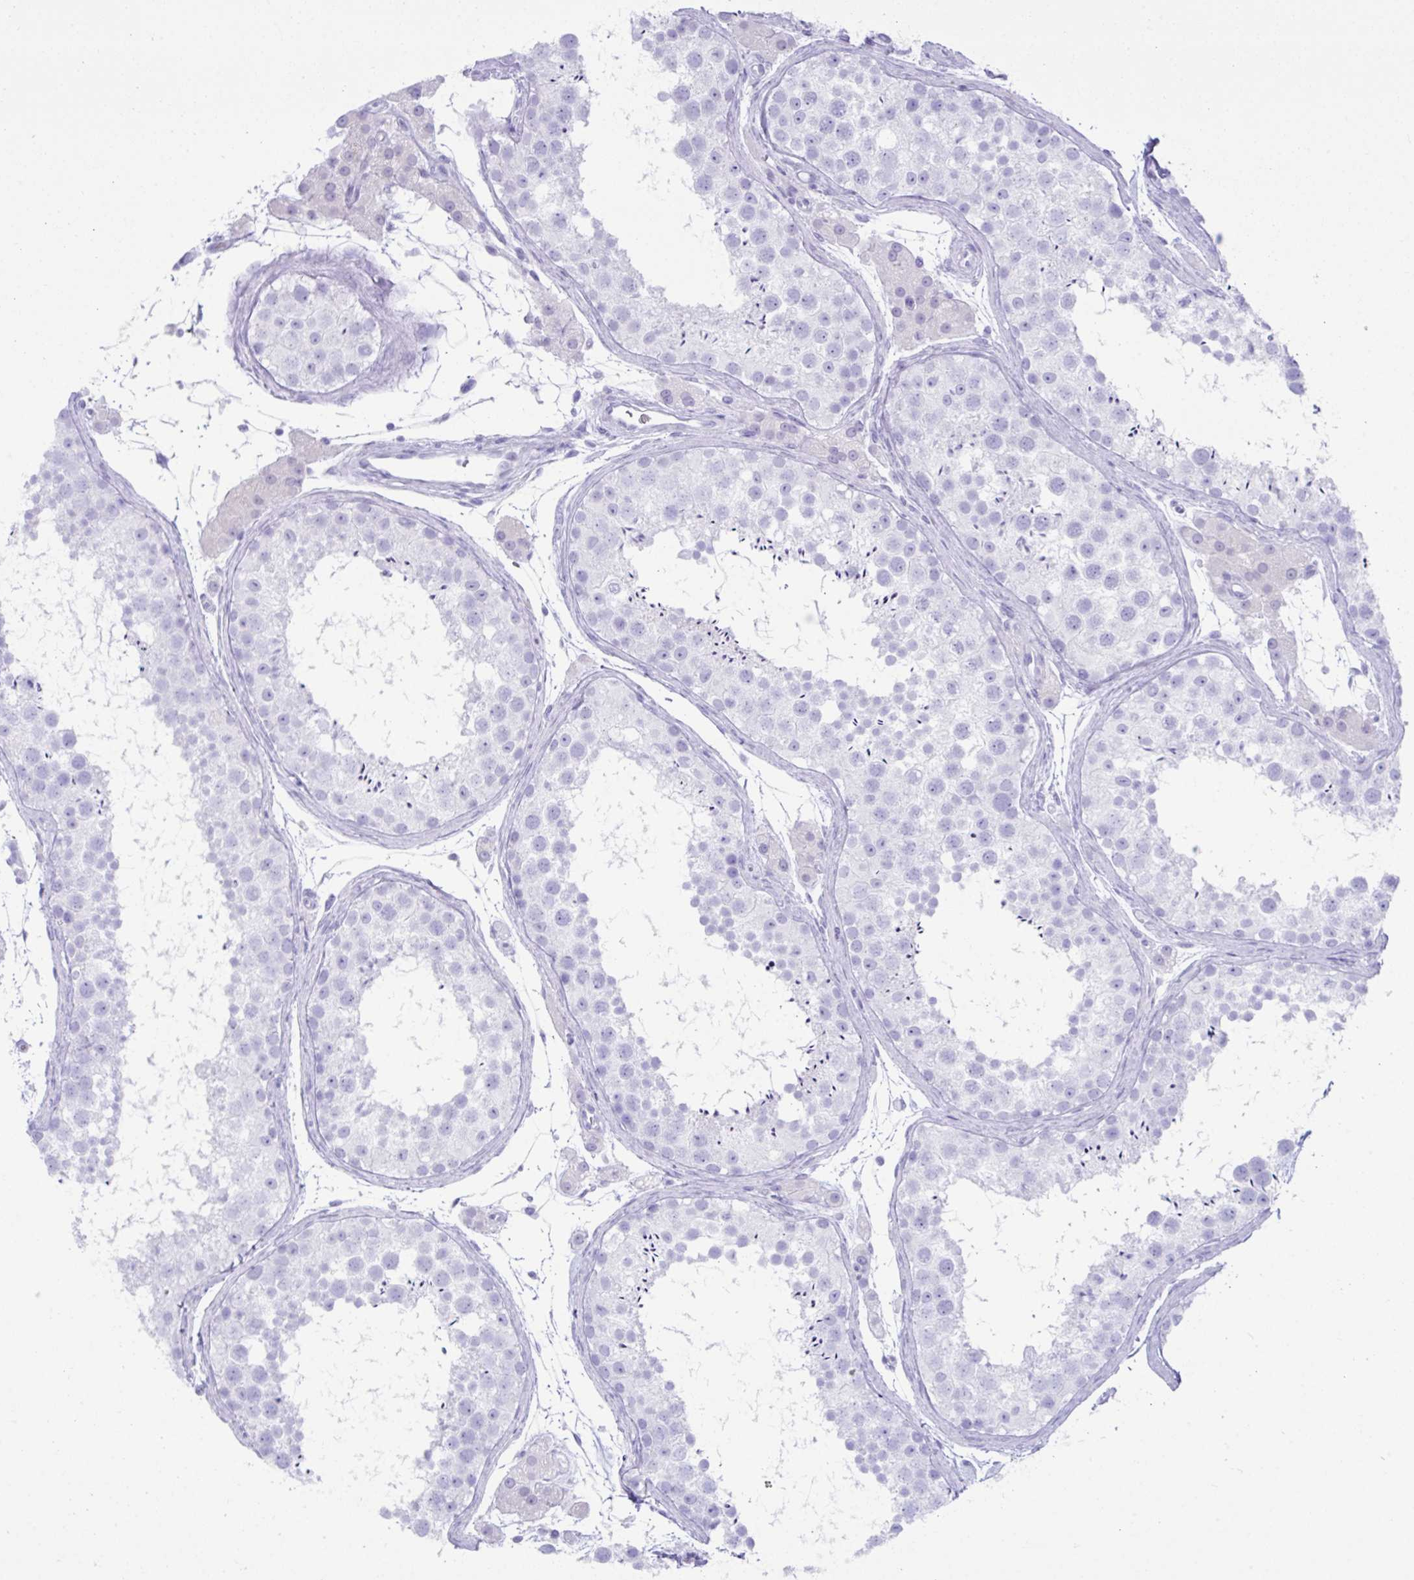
{"staining": {"intensity": "negative", "quantity": "none", "location": "none"}, "tissue": "testis", "cell_type": "Cells in seminiferous ducts", "image_type": "normal", "snomed": [{"axis": "morphology", "description": "Normal tissue, NOS"}, {"axis": "topography", "description": "Testis"}], "caption": "IHC photomicrograph of benign testis: testis stained with DAB (3,3'-diaminobenzidine) displays no significant protein positivity in cells in seminiferous ducts. Brightfield microscopy of immunohistochemistry (IHC) stained with DAB (3,3'-diaminobenzidine) (brown) and hematoxylin (blue), captured at high magnification.", "gene": "PSCA", "patient": {"sex": "male", "age": 41}}